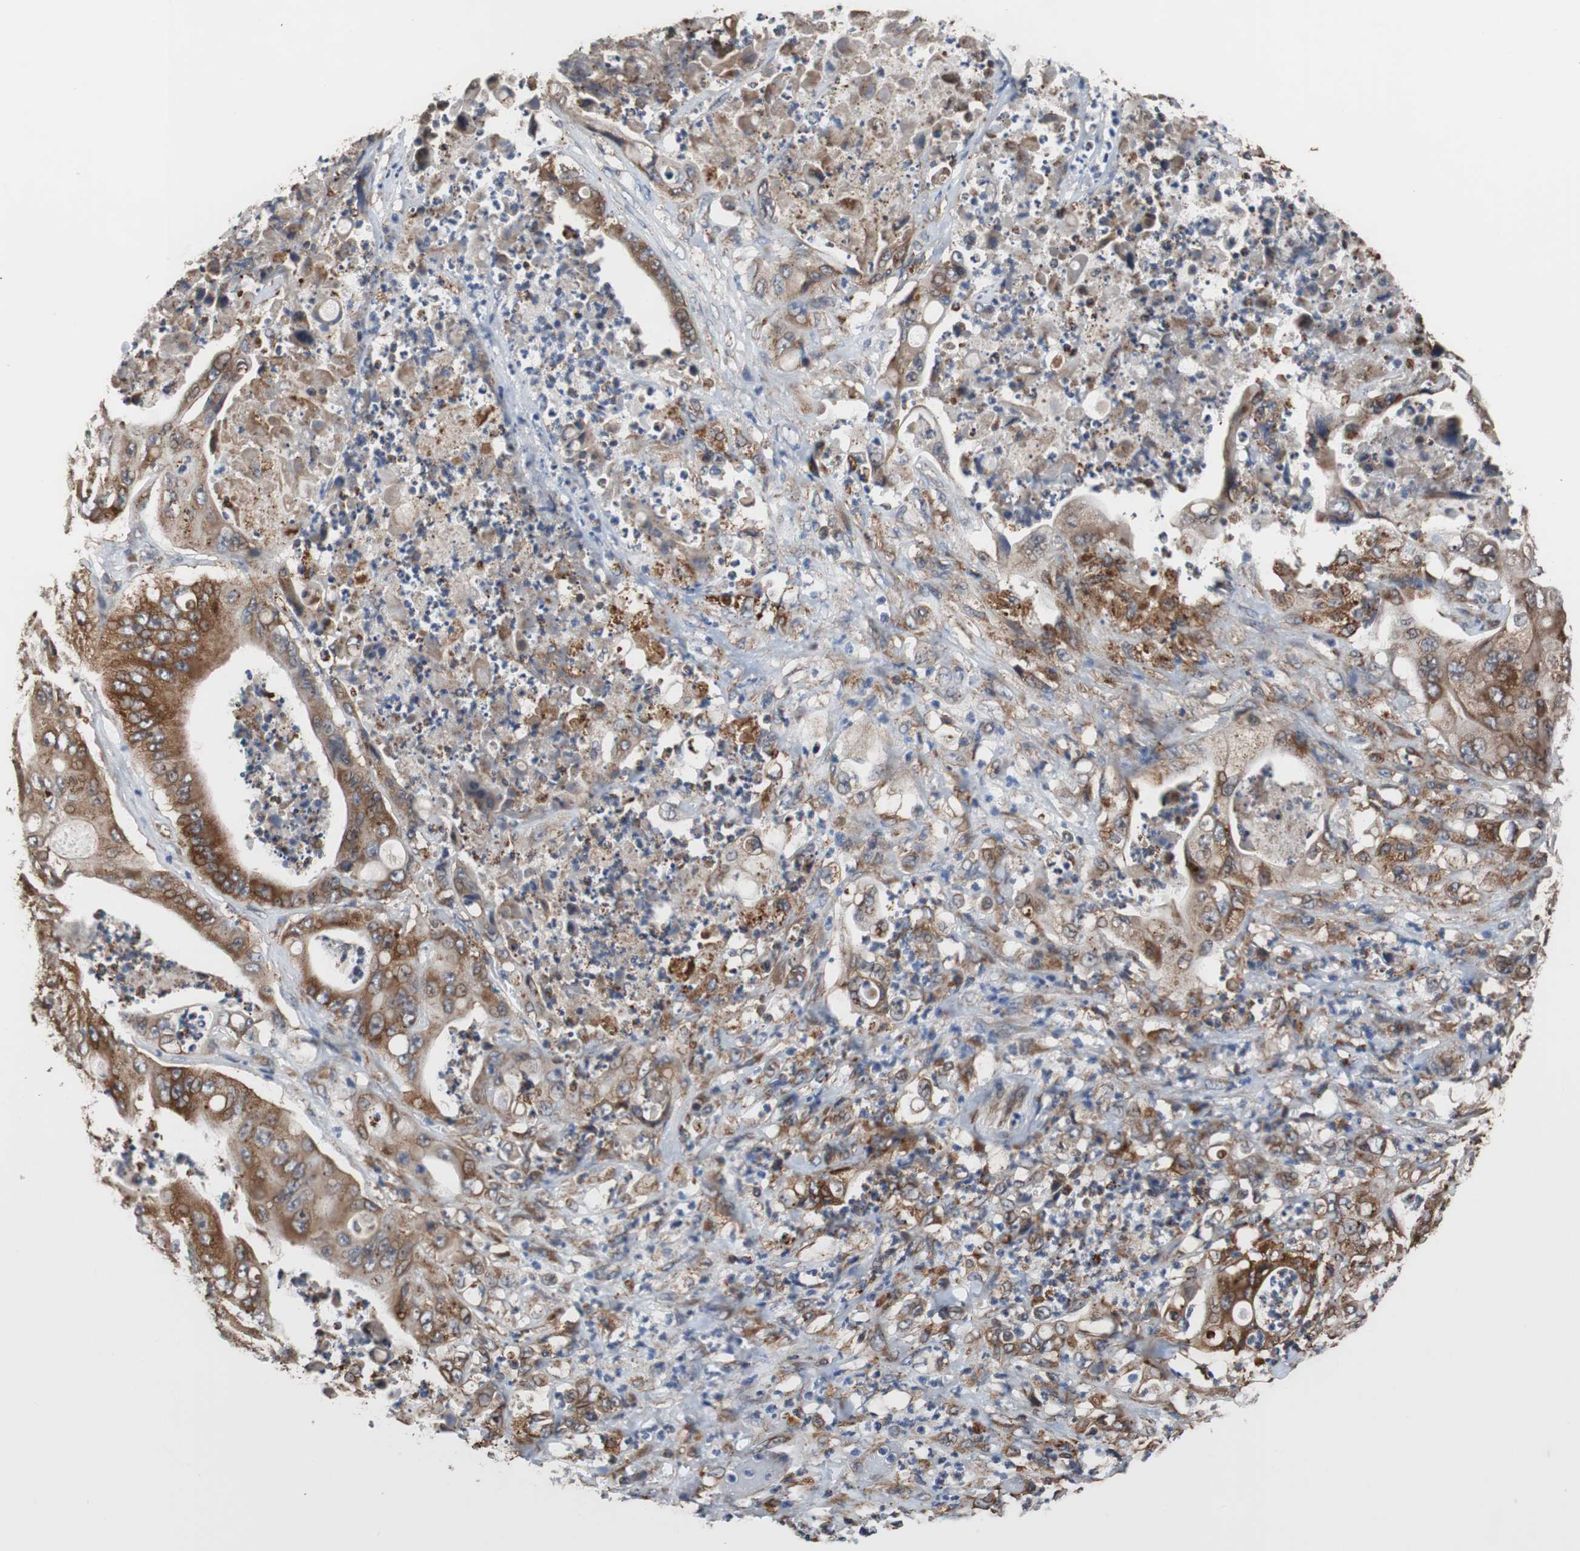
{"staining": {"intensity": "strong", "quantity": ">75%", "location": "cytoplasmic/membranous"}, "tissue": "stomach cancer", "cell_type": "Tumor cells", "image_type": "cancer", "snomed": [{"axis": "morphology", "description": "Adenocarcinoma, NOS"}, {"axis": "topography", "description": "Stomach"}], "caption": "Immunohistochemical staining of human stomach cancer demonstrates strong cytoplasmic/membranous protein expression in approximately >75% of tumor cells. (DAB (3,3'-diaminobenzidine) IHC, brown staining for protein, blue staining for nuclei).", "gene": "USP10", "patient": {"sex": "female", "age": 73}}